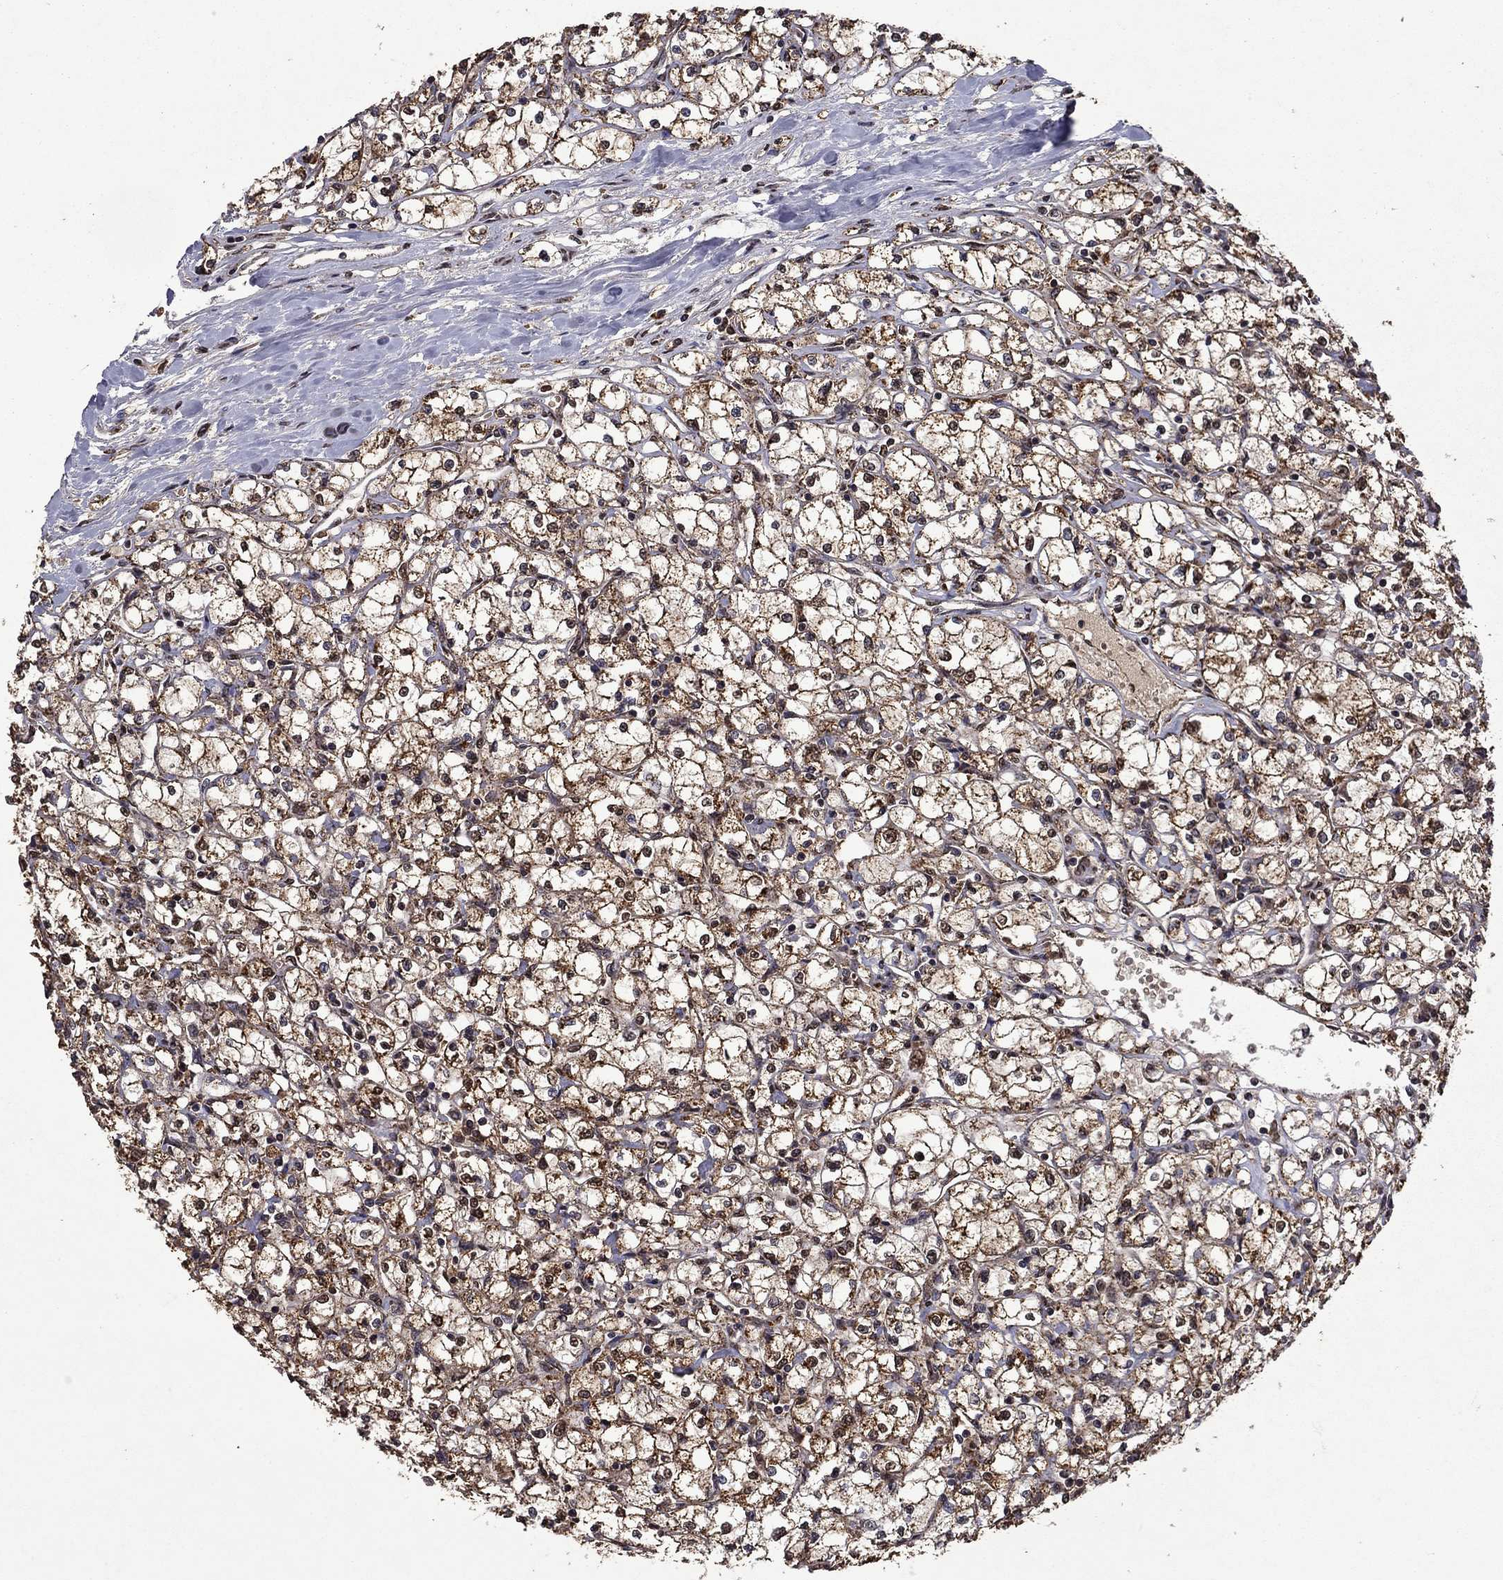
{"staining": {"intensity": "strong", "quantity": ">75%", "location": "cytoplasmic/membranous"}, "tissue": "renal cancer", "cell_type": "Tumor cells", "image_type": "cancer", "snomed": [{"axis": "morphology", "description": "Adenocarcinoma, NOS"}, {"axis": "topography", "description": "Kidney"}], "caption": "Renal cancer stained for a protein demonstrates strong cytoplasmic/membranous positivity in tumor cells. (DAB IHC, brown staining for protein, blue staining for nuclei).", "gene": "ITM2B", "patient": {"sex": "male", "age": 67}}